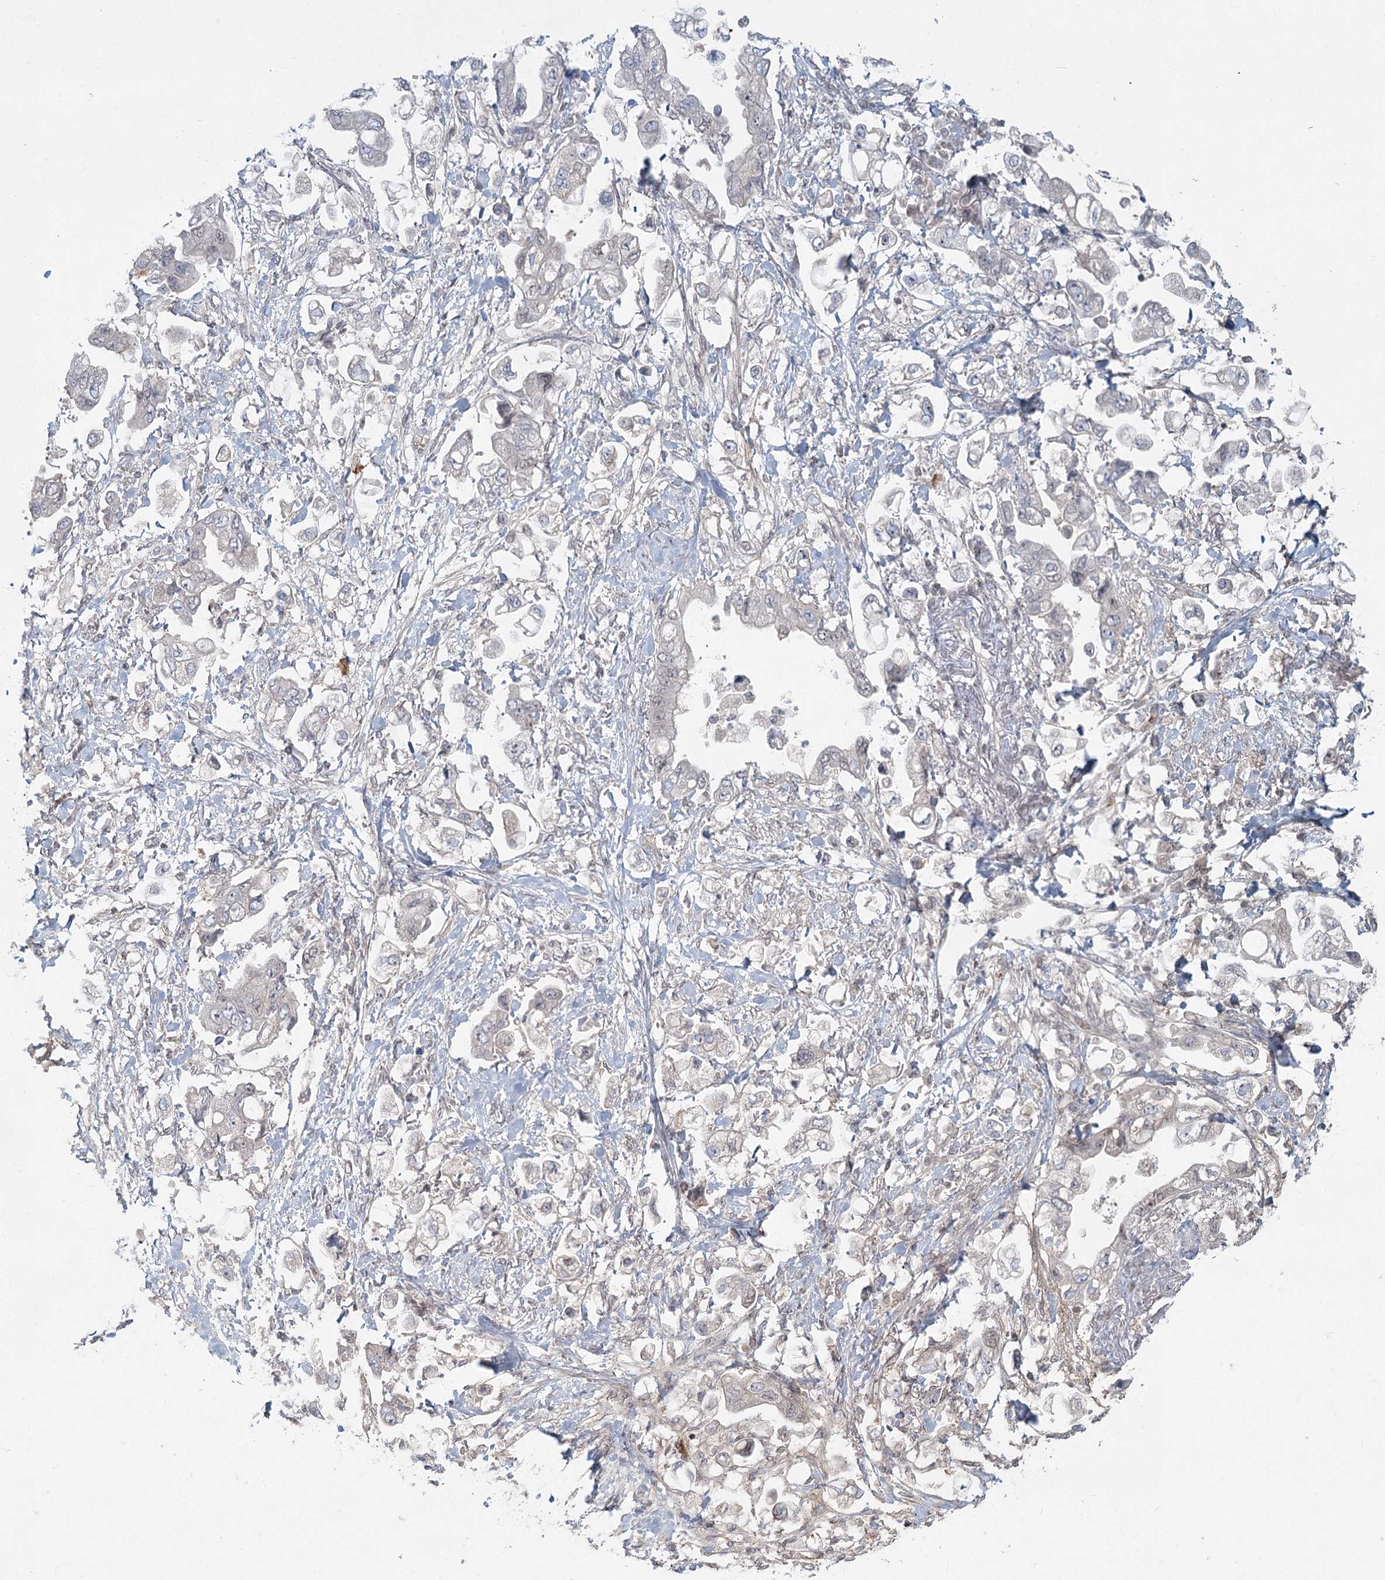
{"staining": {"intensity": "negative", "quantity": "none", "location": "none"}, "tissue": "stomach cancer", "cell_type": "Tumor cells", "image_type": "cancer", "snomed": [{"axis": "morphology", "description": "Adenocarcinoma, NOS"}, {"axis": "topography", "description": "Stomach"}], "caption": "This is a histopathology image of immunohistochemistry staining of stomach cancer (adenocarcinoma), which shows no expression in tumor cells.", "gene": "R3HCC1L", "patient": {"sex": "male", "age": 62}}